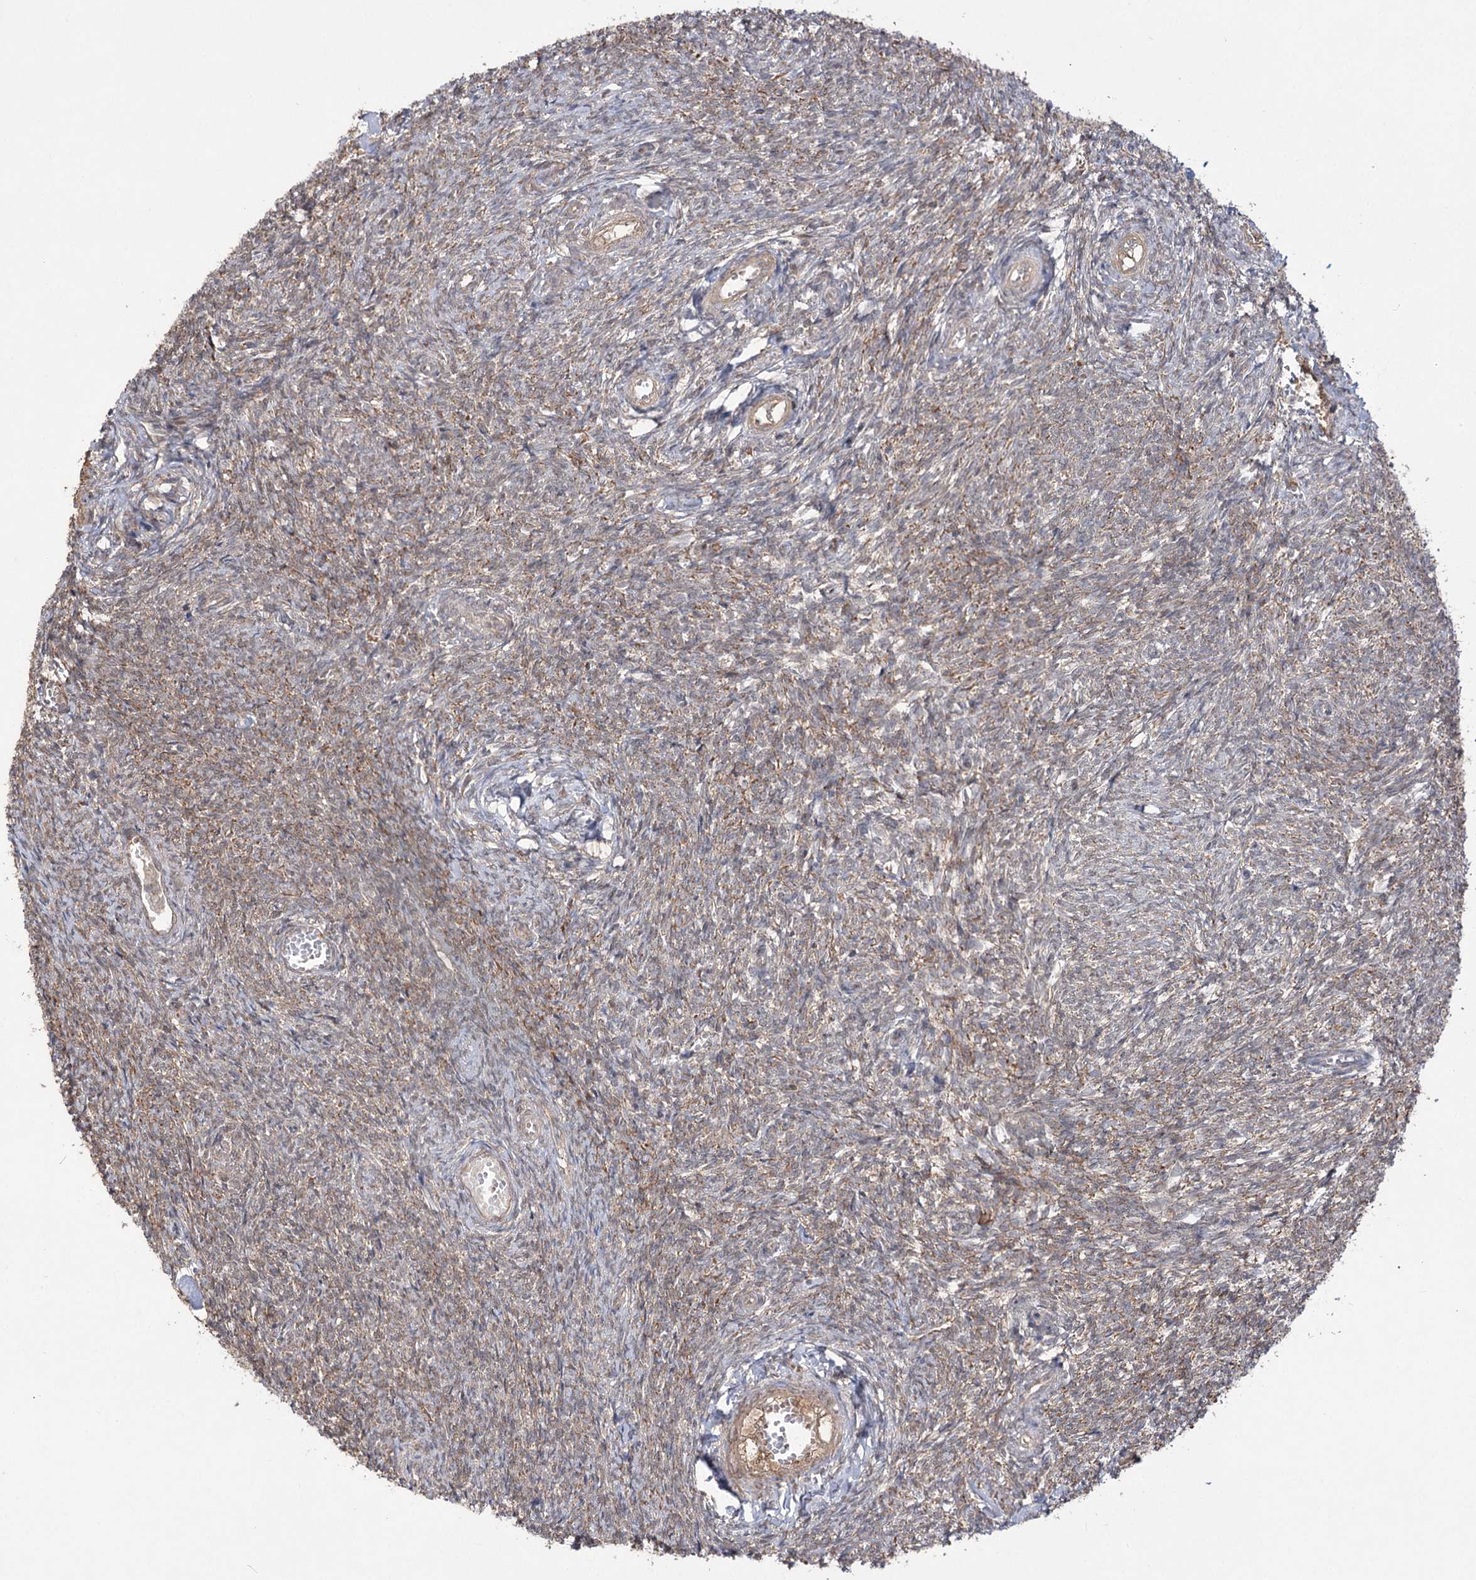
{"staining": {"intensity": "moderate", "quantity": ">75%", "location": "cytoplasmic/membranous"}, "tissue": "ovary", "cell_type": "Follicle cells", "image_type": "normal", "snomed": [{"axis": "morphology", "description": "Normal tissue, NOS"}, {"axis": "topography", "description": "Ovary"}], "caption": "The immunohistochemical stain shows moderate cytoplasmic/membranous positivity in follicle cells of normal ovary. (Brightfield microscopy of DAB IHC at high magnification).", "gene": "TENM2", "patient": {"sex": "female", "age": 44}}